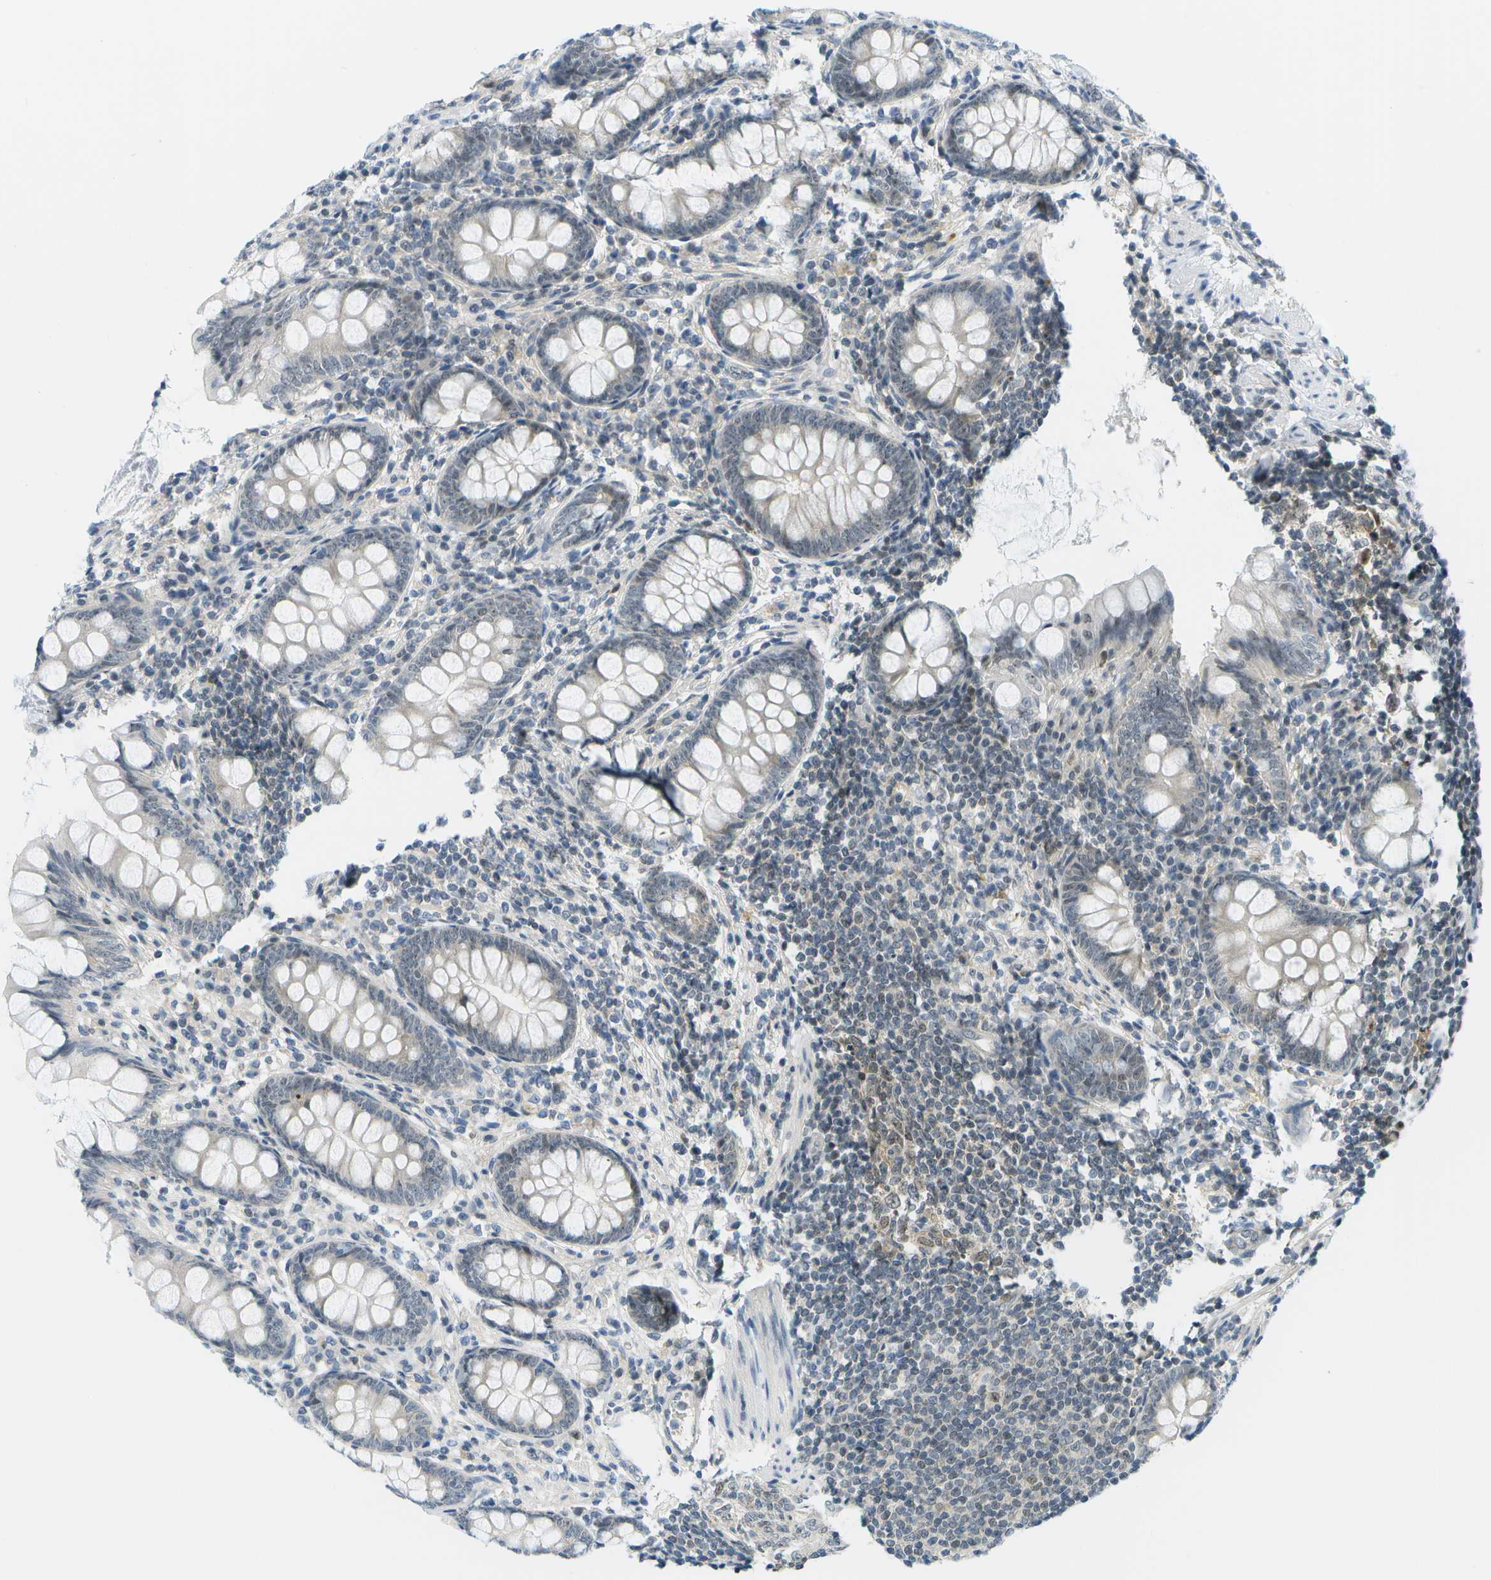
{"staining": {"intensity": "weak", "quantity": "25%-75%", "location": "nuclear"}, "tissue": "appendix", "cell_type": "Glandular cells", "image_type": "normal", "snomed": [{"axis": "morphology", "description": "Normal tissue, NOS"}, {"axis": "topography", "description": "Appendix"}], "caption": "This image exhibits IHC staining of unremarkable human appendix, with low weak nuclear staining in approximately 25%-75% of glandular cells.", "gene": "PITHD1", "patient": {"sex": "female", "age": 77}}